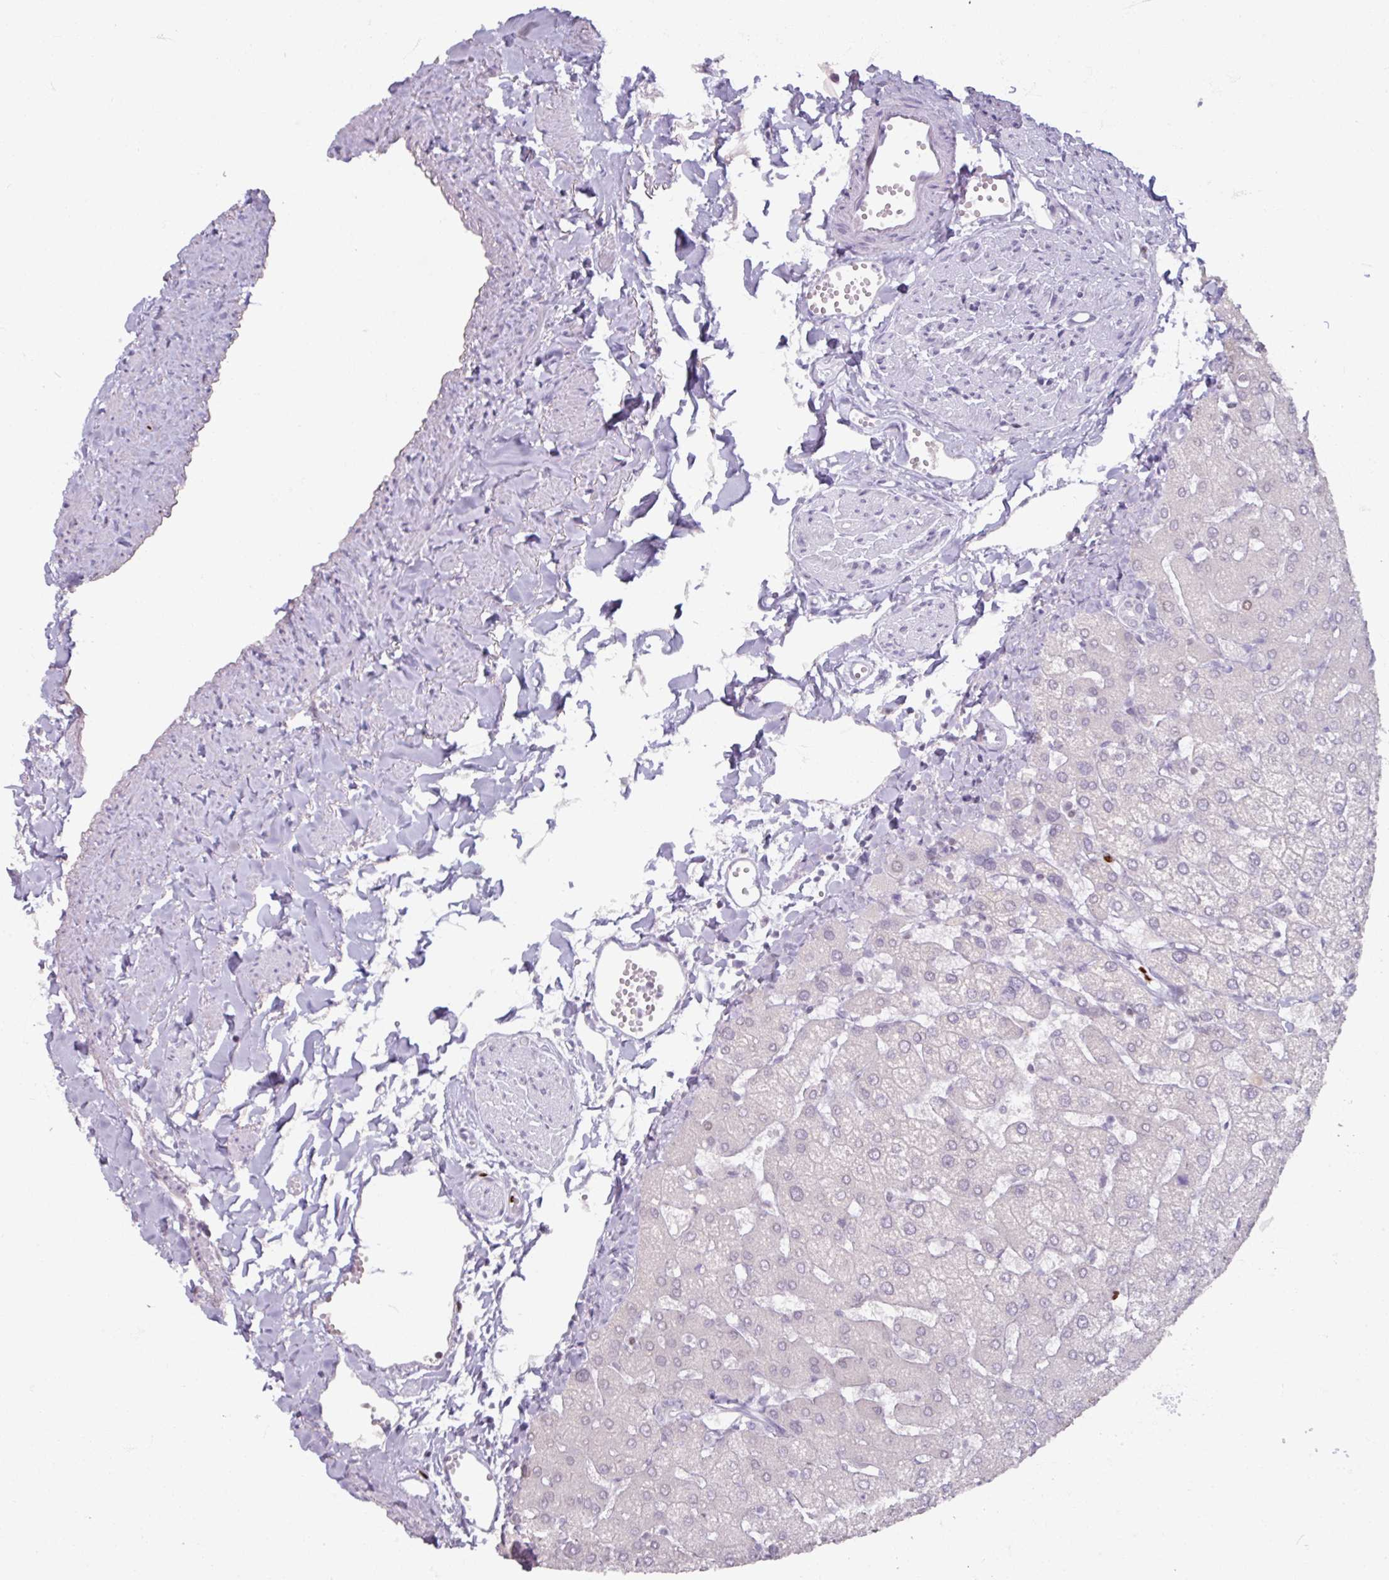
{"staining": {"intensity": "negative", "quantity": "none", "location": "none"}, "tissue": "liver", "cell_type": "Cholangiocytes", "image_type": "normal", "snomed": [{"axis": "morphology", "description": "Normal tissue, NOS"}, {"axis": "topography", "description": "Liver"}], "caption": "Immunohistochemistry (IHC) of normal liver exhibits no staining in cholangiocytes.", "gene": "ATAD2", "patient": {"sex": "female", "age": 54}}